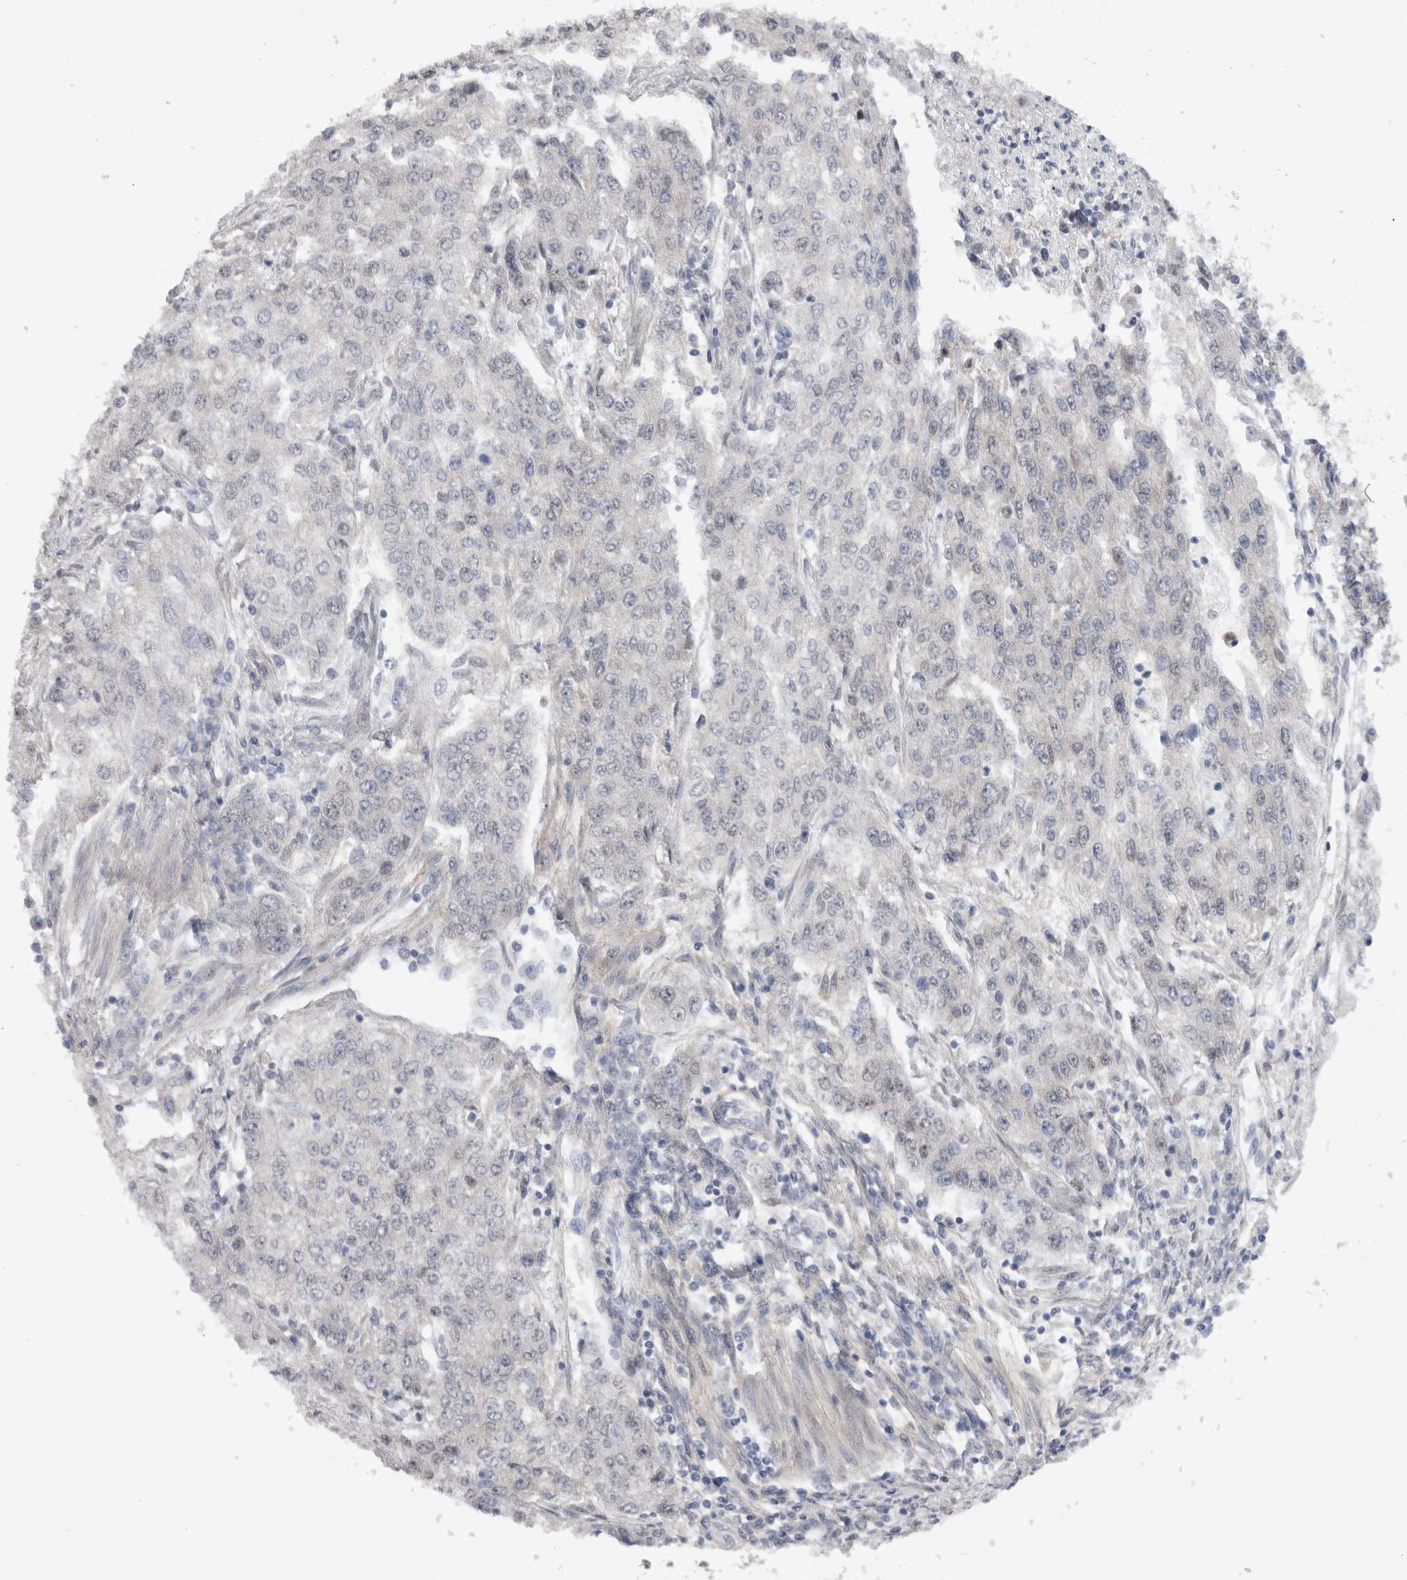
{"staining": {"intensity": "negative", "quantity": "none", "location": "none"}, "tissue": "endometrial cancer", "cell_type": "Tumor cells", "image_type": "cancer", "snomed": [{"axis": "morphology", "description": "Adenocarcinoma, NOS"}, {"axis": "topography", "description": "Endometrium"}], "caption": "Immunohistochemical staining of endometrial adenocarcinoma shows no significant expression in tumor cells.", "gene": "API5", "patient": {"sex": "female", "age": 49}}